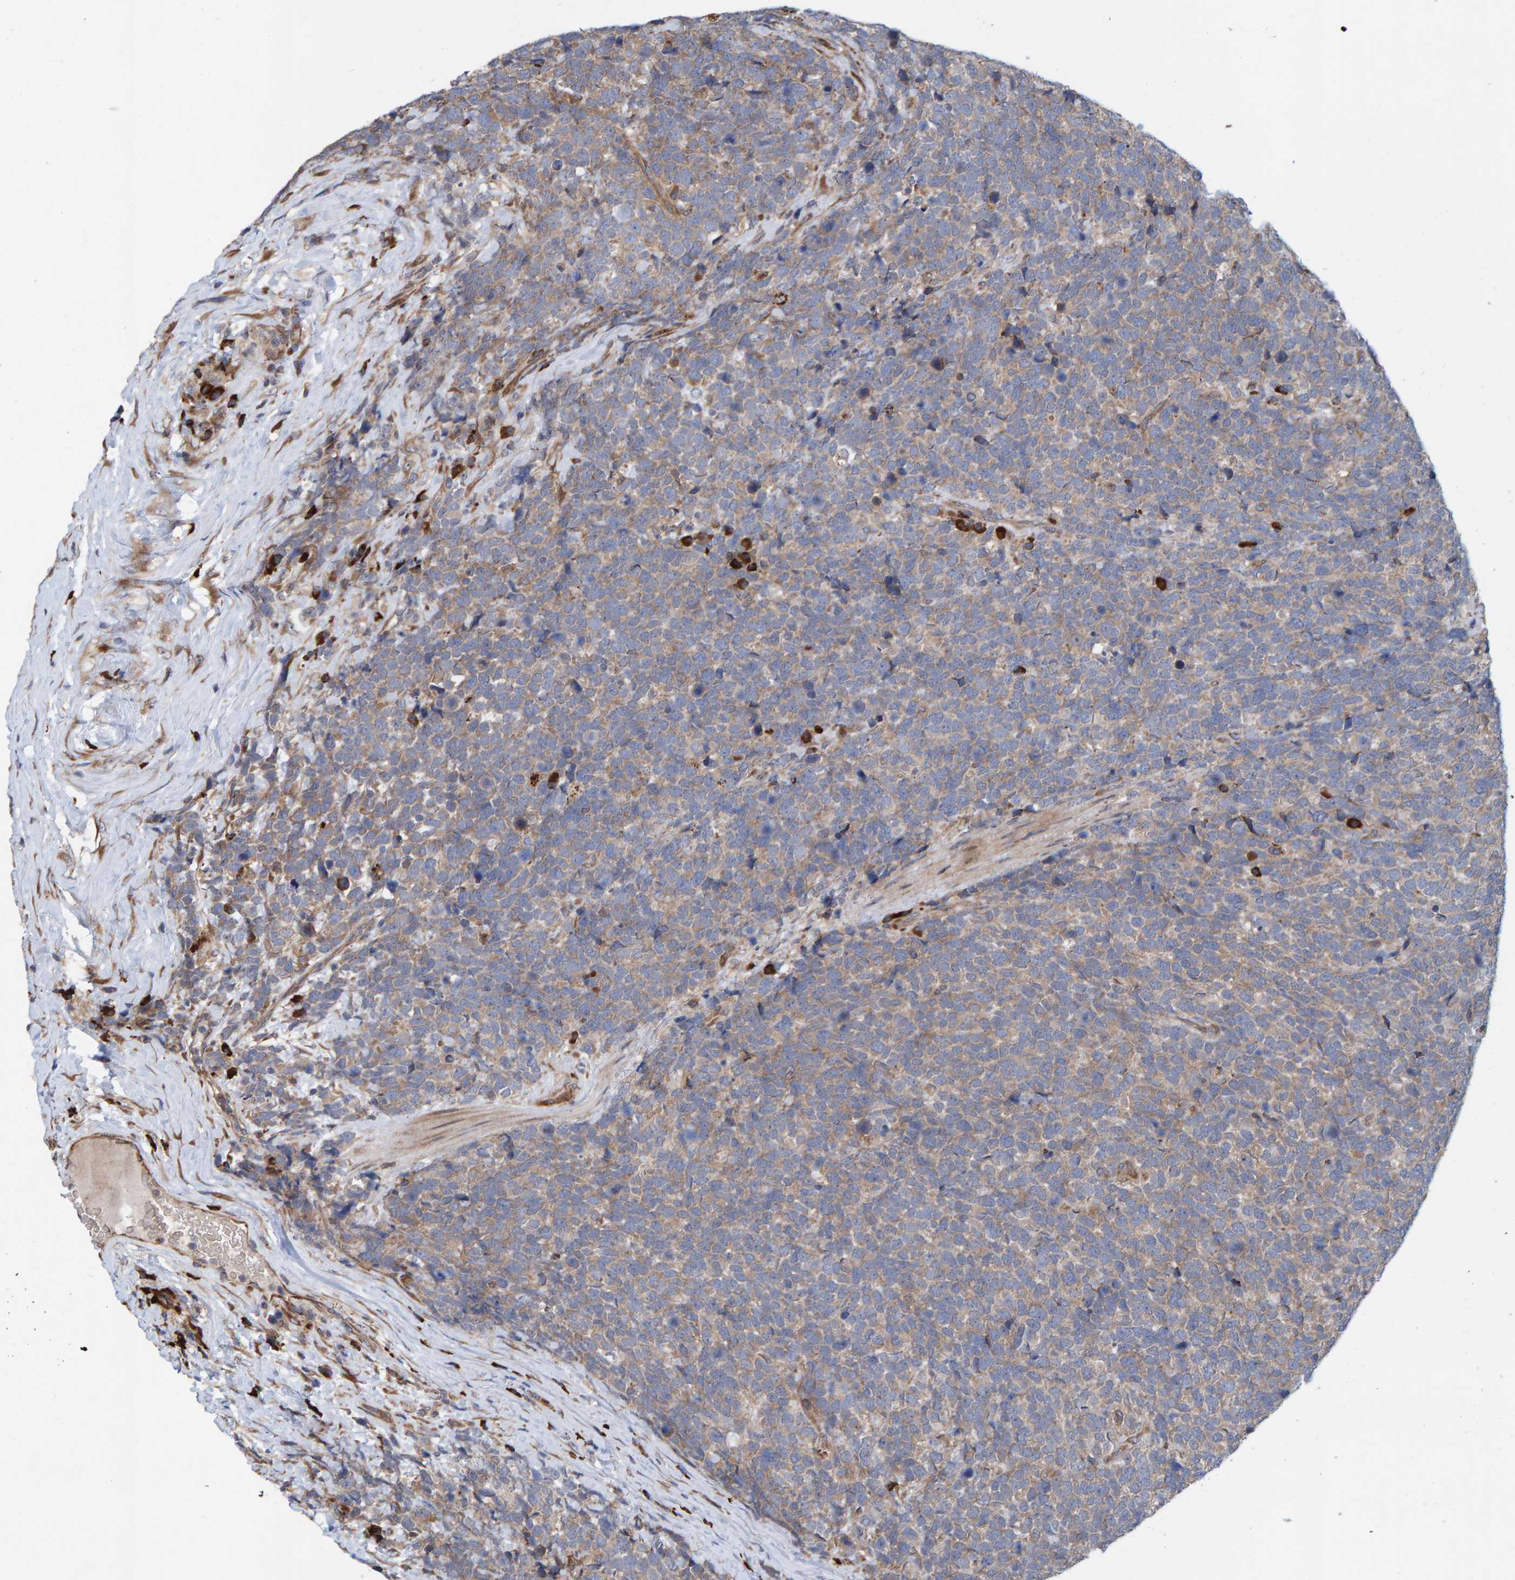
{"staining": {"intensity": "weak", "quantity": "<25%", "location": "cytoplasmic/membranous"}, "tissue": "urothelial cancer", "cell_type": "Tumor cells", "image_type": "cancer", "snomed": [{"axis": "morphology", "description": "Urothelial carcinoma, High grade"}, {"axis": "topography", "description": "Urinary bladder"}], "caption": "IHC photomicrograph of neoplastic tissue: human urothelial cancer stained with DAB shows no significant protein expression in tumor cells.", "gene": "KIAA0753", "patient": {"sex": "female", "age": 82}}